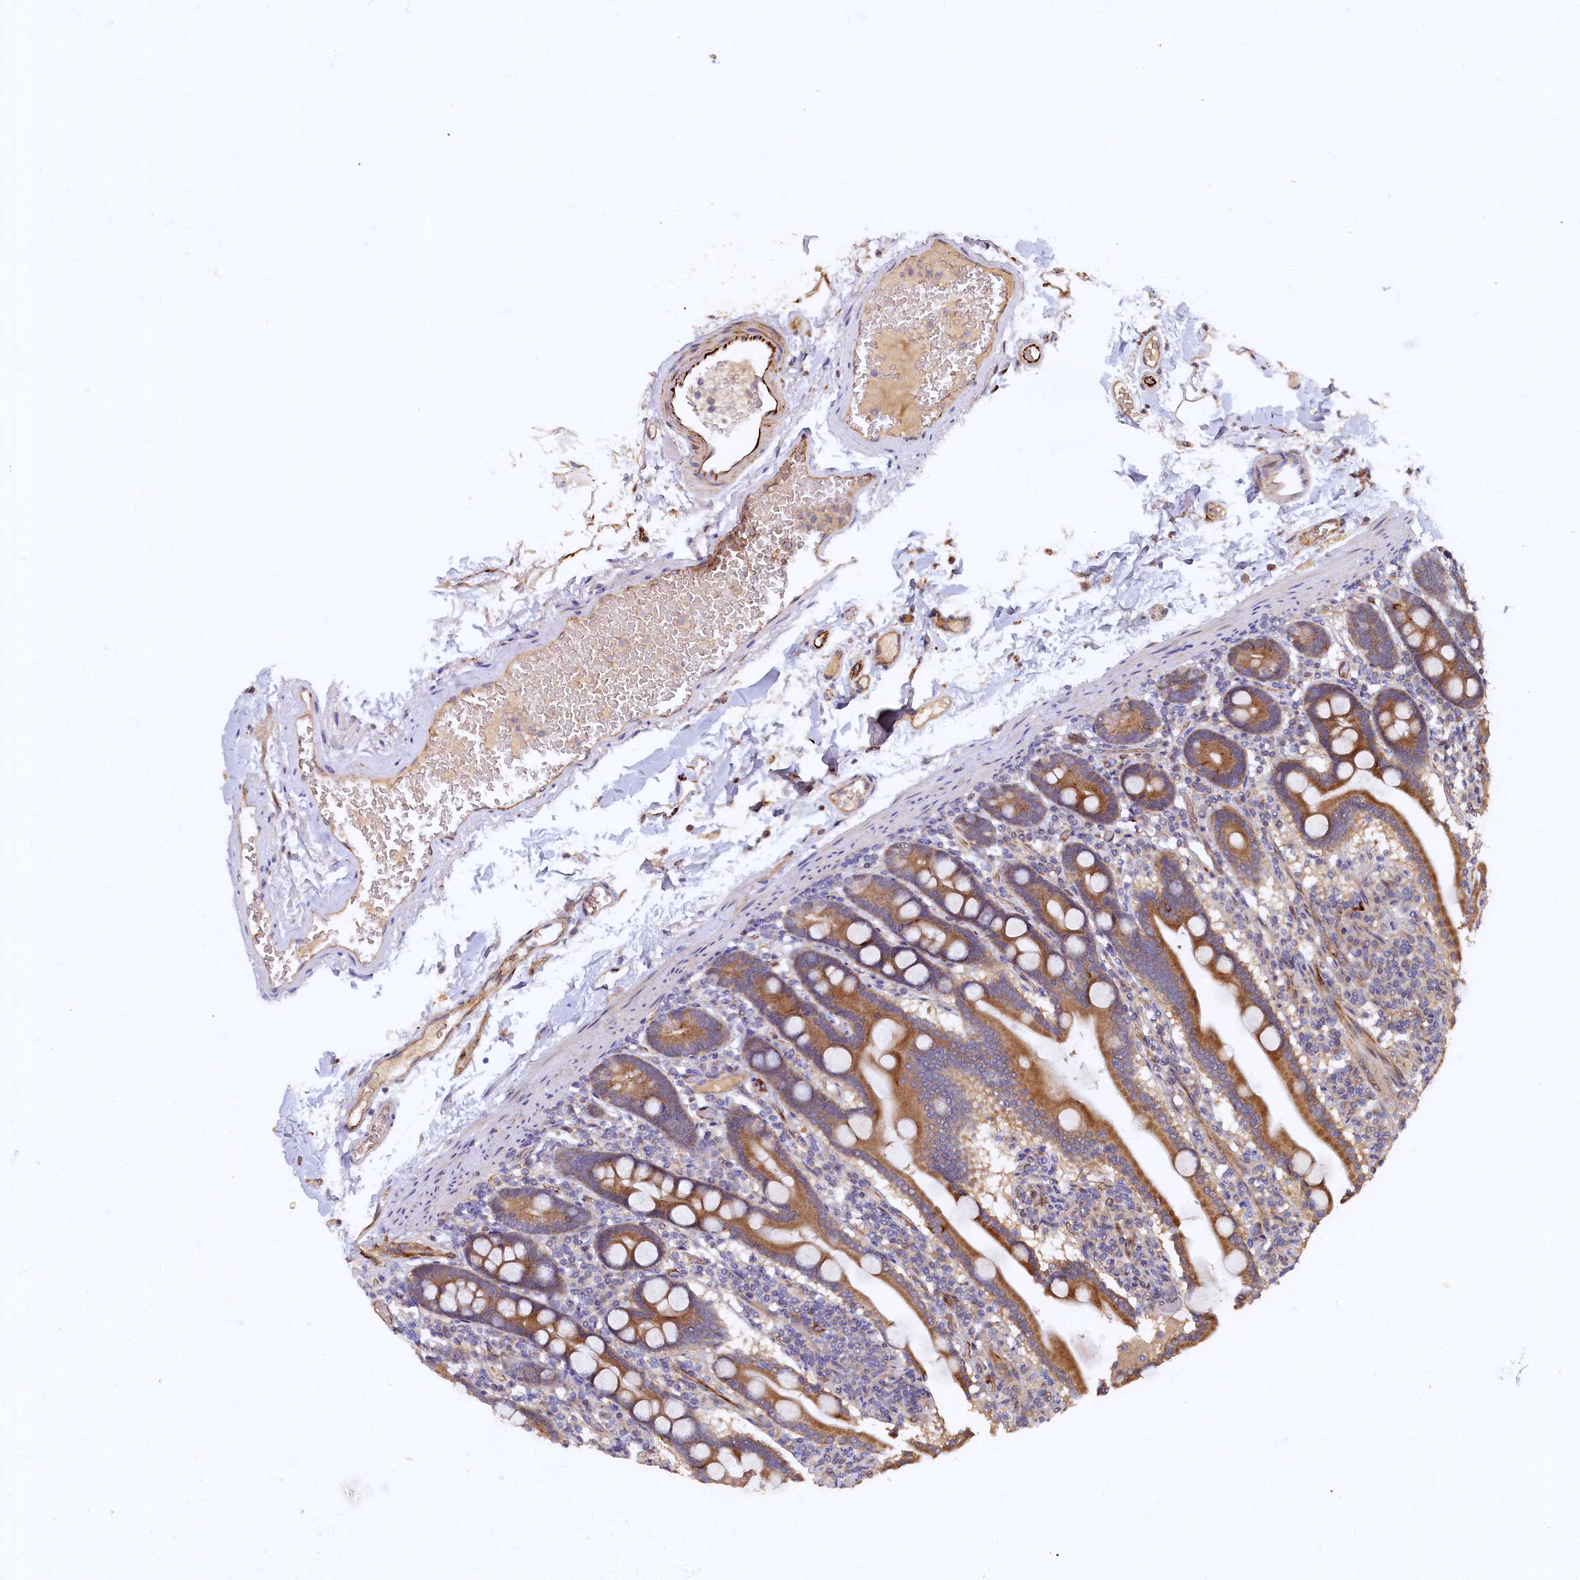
{"staining": {"intensity": "moderate", "quantity": ">75%", "location": "cytoplasmic/membranous"}, "tissue": "duodenum", "cell_type": "Glandular cells", "image_type": "normal", "snomed": [{"axis": "morphology", "description": "Normal tissue, NOS"}, {"axis": "topography", "description": "Duodenum"}], "caption": "Moderate cytoplasmic/membranous protein expression is seen in about >75% of glandular cells in duodenum. The staining was performed using DAB (3,3'-diaminobenzidine), with brown indicating positive protein expression. Nuclei are stained blue with hematoxylin.", "gene": "ARL11", "patient": {"sex": "male", "age": 55}}